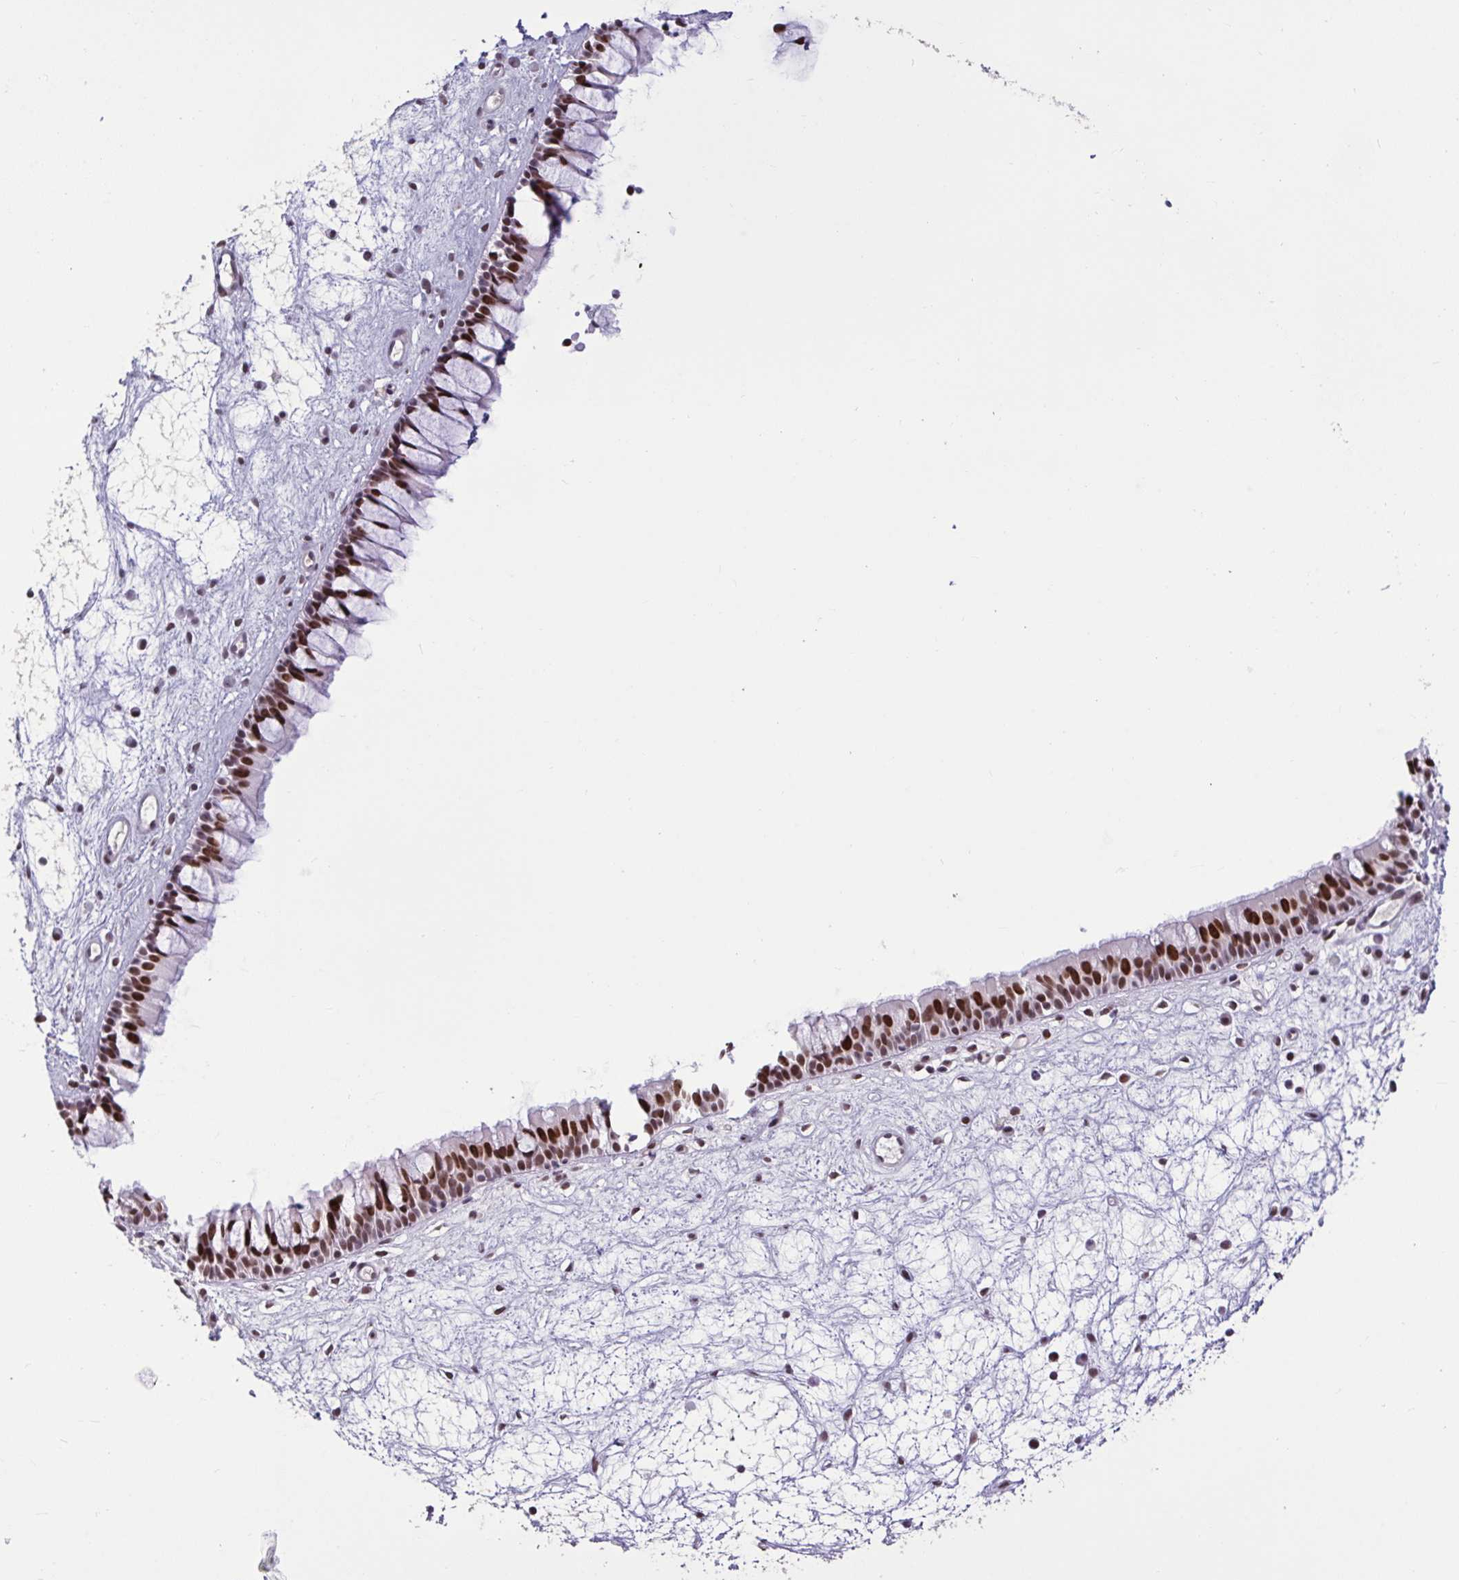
{"staining": {"intensity": "strong", "quantity": ">75%", "location": "nuclear"}, "tissue": "nasopharynx", "cell_type": "Respiratory epithelial cells", "image_type": "normal", "snomed": [{"axis": "morphology", "description": "Normal tissue, NOS"}, {"axis": "topography", "description": "Nasopharynx"}], "caption": "Immunohistochemistry histopathology image of benign nasopharynx: human nasopharynx stained using immunohistochemistry (IHC) displays high levels of strong protein expression localized specifically in the nuclear of respiratory epithelial cells, appearing as a nuclear brown color.", "gene": "CBFA2T2", "patient": {"sex": "male", "age": 69}}